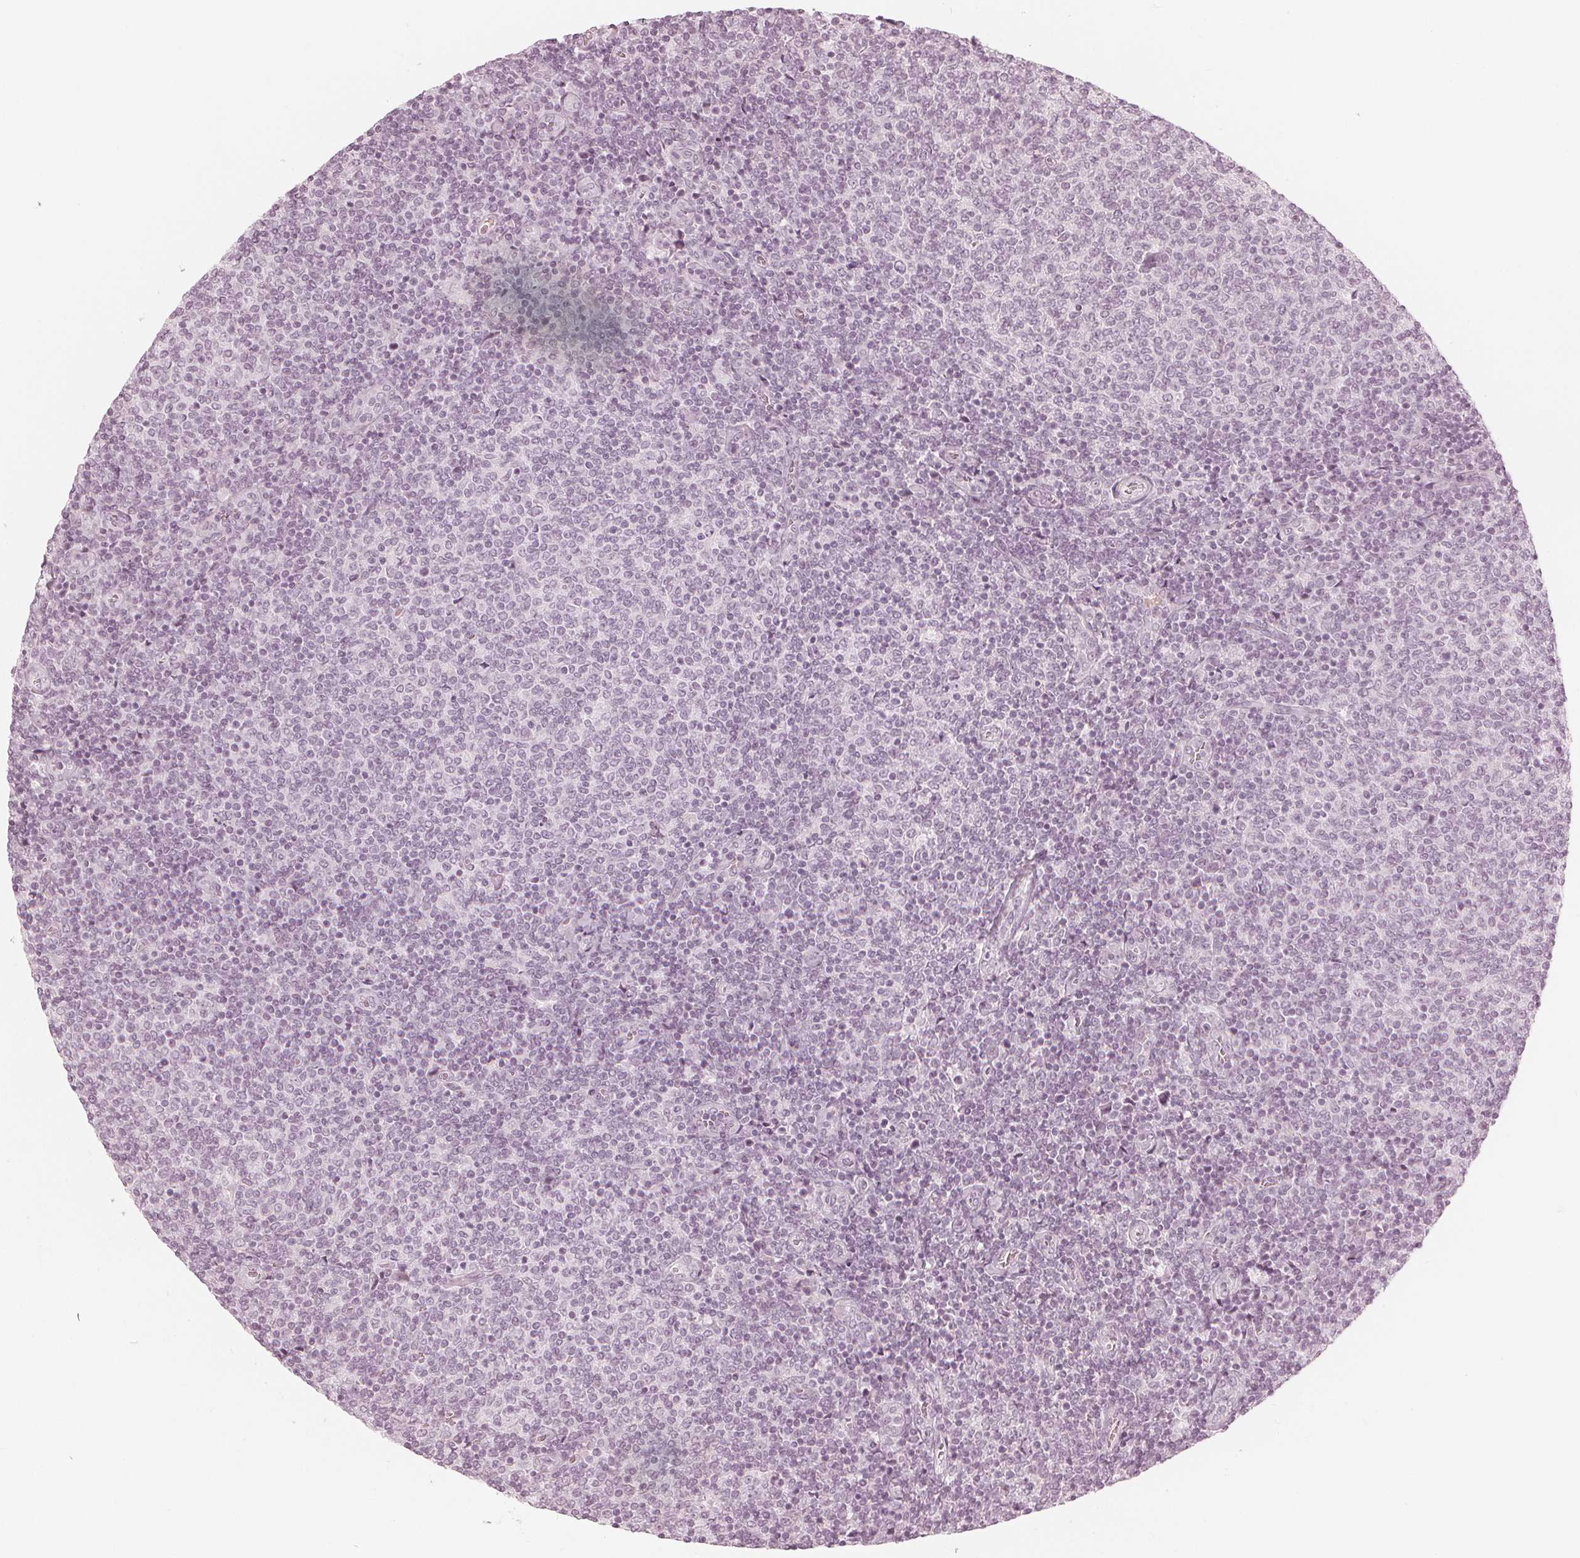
{"staining": {"intensity": "negative", "quantity": "none", "location": "none"}, "tissue": "lymphoma", "cell_type": "Tumor cells", "image_type": "cancer", "snomed": [{"axis": "morphology", "description": "Malignant lymphoma, non-Hodgkin's type, Low grade"}, {"axis": "topography", "description": "Lymph node"}], "caption": "An immunohistochemistry photomicrograph of lymphoma is shown. There is no staining in tumor cells of lymphoma.", "gene": "PAEP", "patient": {"sex": "male", "age": 52}}